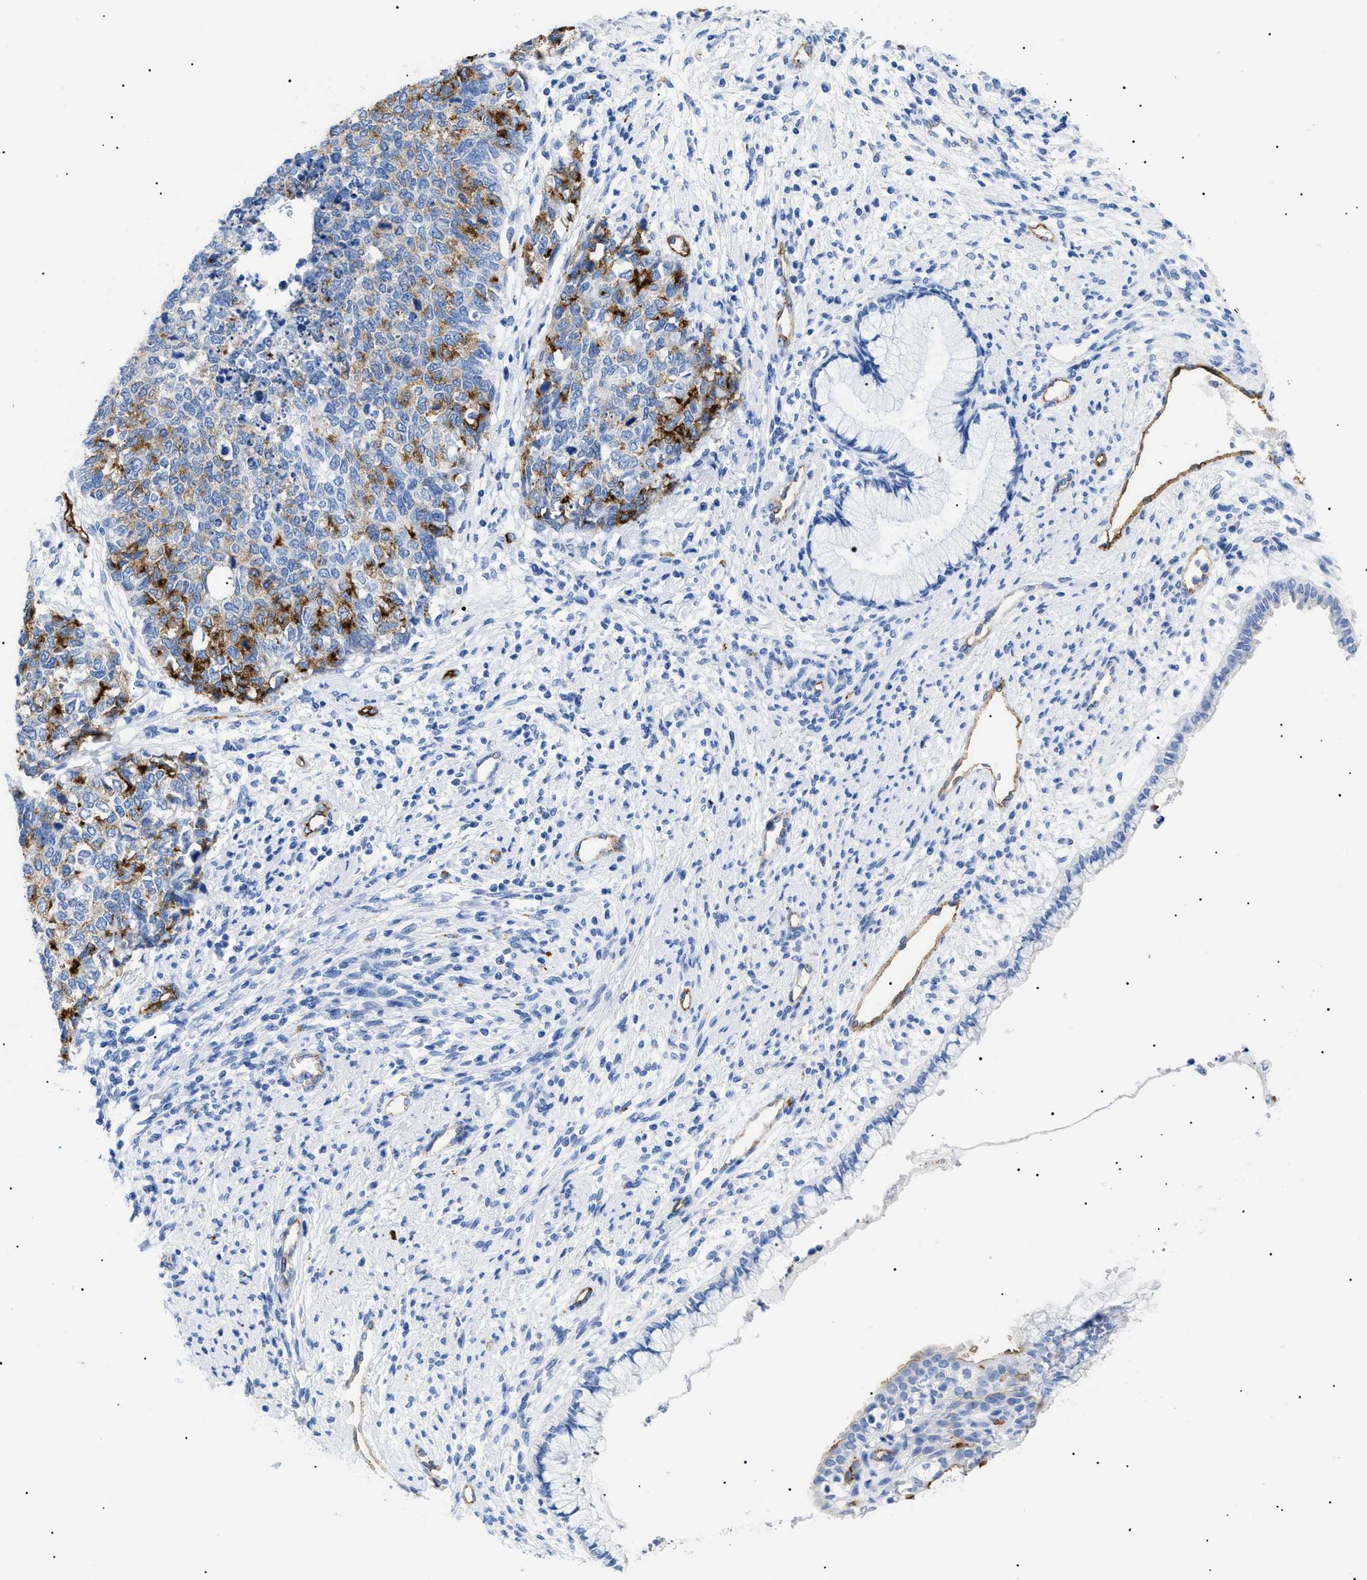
{"staining": {"intensity": "strong", "quantity": "25%-75%", "location": "cytoplasmic/membranous"}, "tissue": "cervical cancer", "cell_type": "Tumor cells", "image_type": "cancer", "snomed": [{"axis": "morphology", "description": "Squamous cell carcinoma, NOS"}, {"axis": "topography", "description": "Cervix"}], "caption": "Immunohistochemical staining of human cervical cancer exhibits strong cytoplasmic/membranous protein expression in about 25%-75% of tumor cells. (brown staining indicates protein expression, while blue staining denotes nuclei).", "gene": "PODXL", "patient": {"sex": "female", "age": 63}}